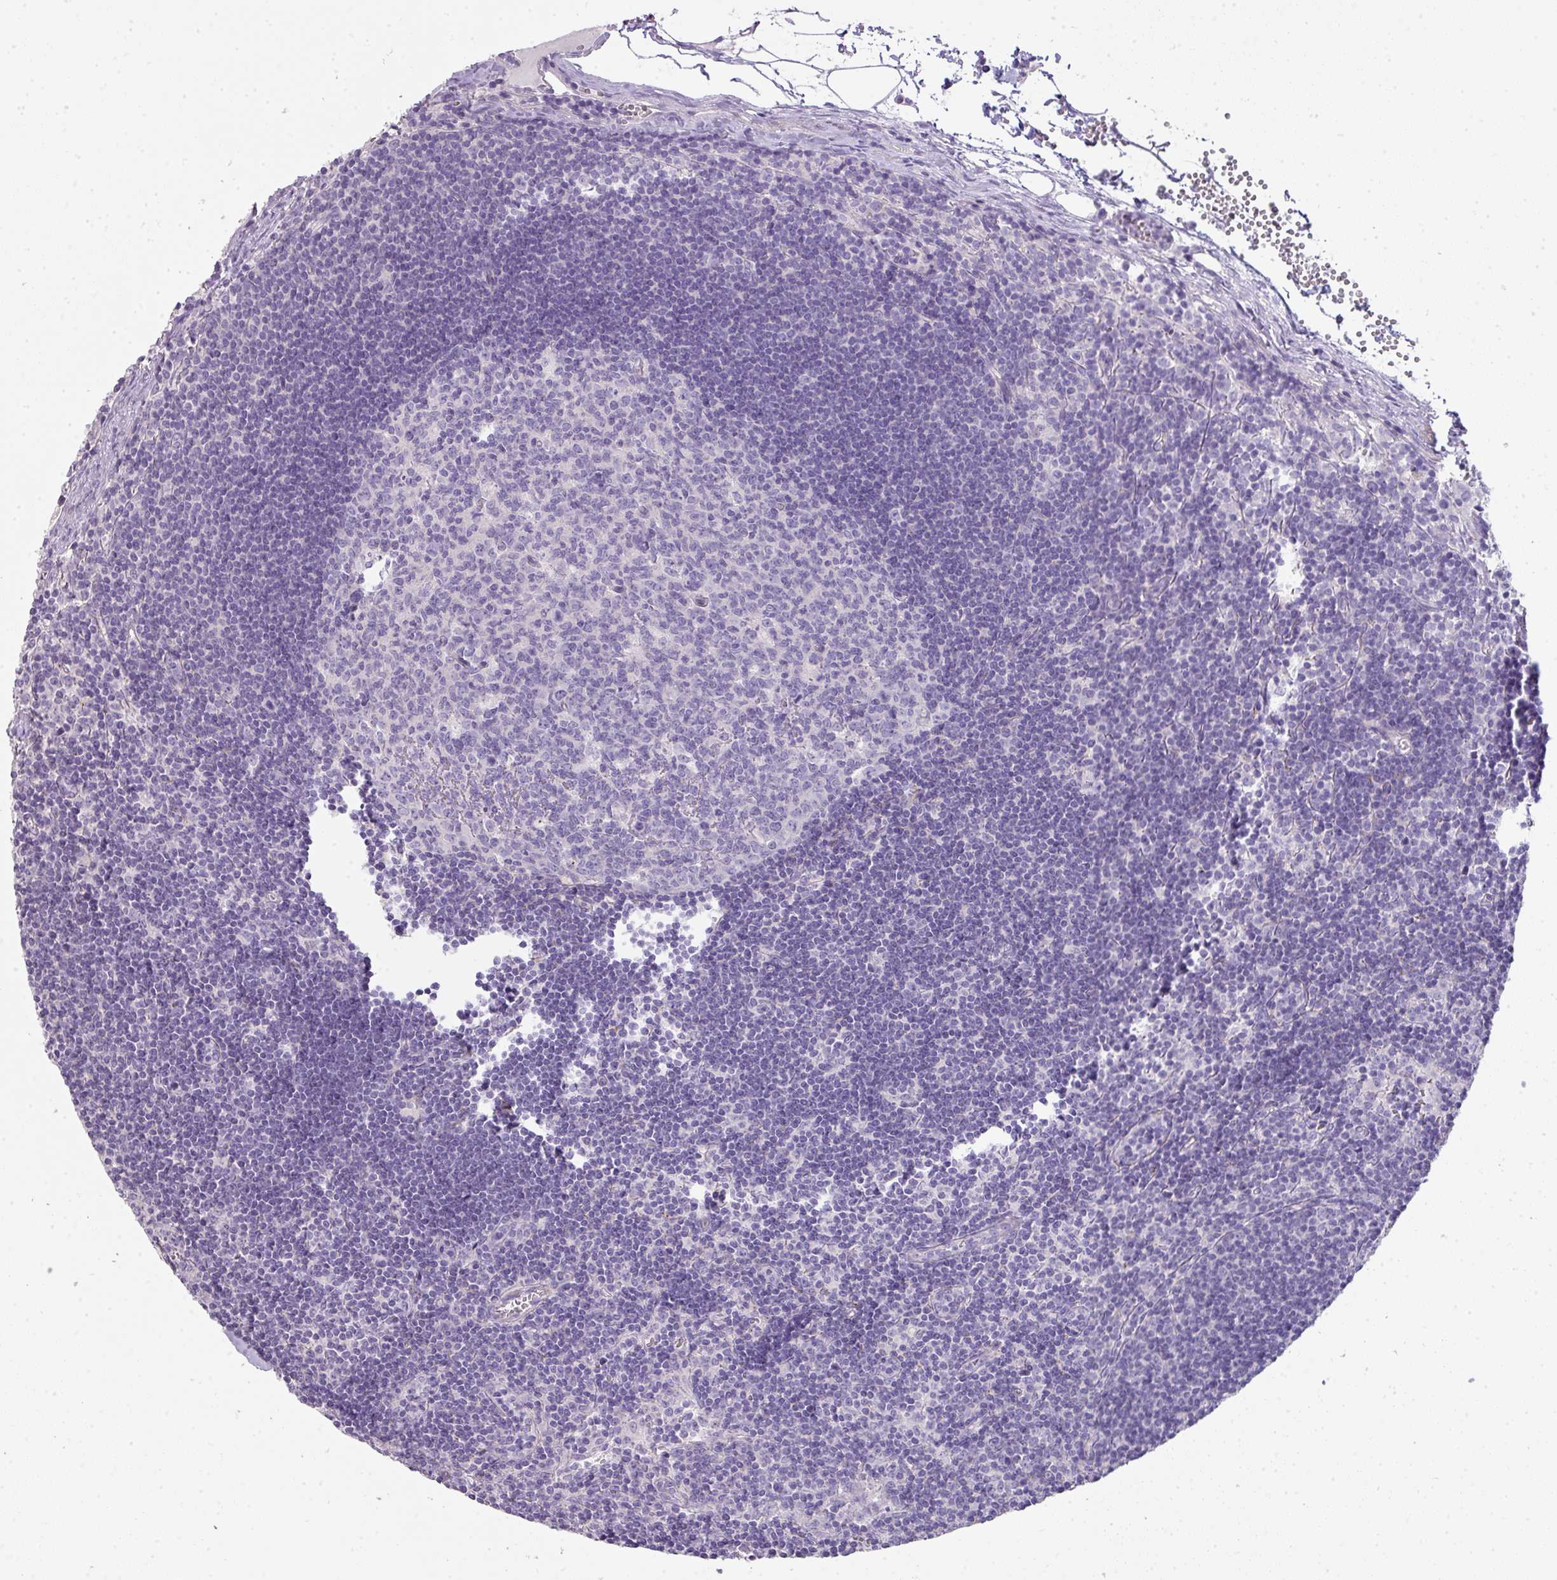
{"staining": {"intensity": "negative", "quantity": "none", "location": "none"}, "tissue": "lymph node", "cell_type": "Germinal center cells", "image_type": "normal", "snomed": [{"axis": "morphology", "description": "Normal tissue, NOS"}, {"axis": "topography", "description": "Lymph node"}], "caption": "IHC image of benign lymph node: human lymph node stained with DAB exhibits no significant protein positivity in germinal center cells. (Stains: DAB (3,3'-diaminobenzidine) IHC with hematoxylin counter stain, Microscopy: brightfield microscopy at high magnification).", "gene": "GLI4", "patient": {"sex": "female", "age": 29}}